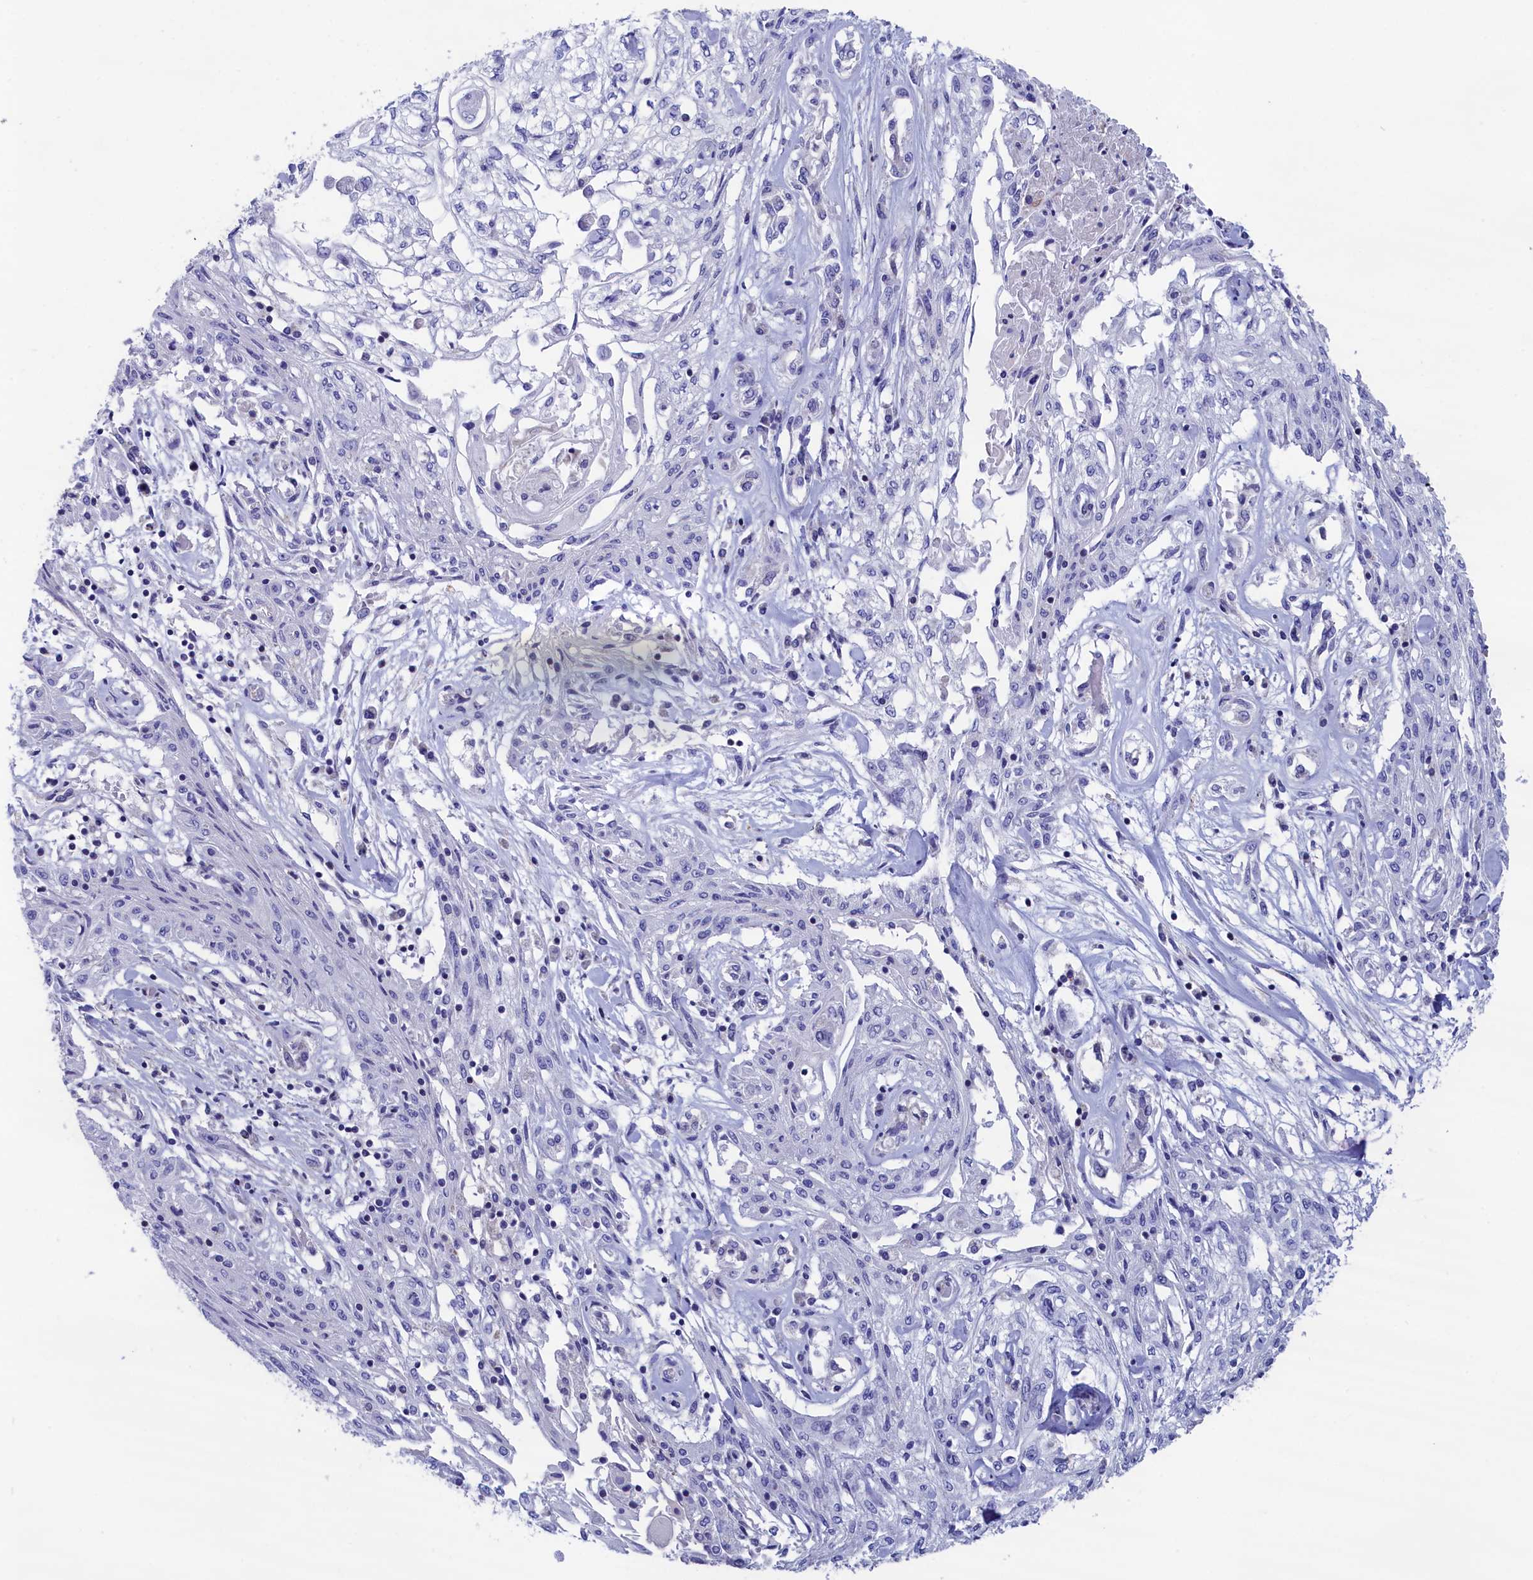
{"staining": {"intensity": "negative", "quantity": "none", "location": "none"}, "tissue": "skin cancer", "cell_type": "Tumor cells", "image_type": "cancer", "snomed": [{"axis": "morphology", "description": "Squamous cell carcinoma, NOS"}, {"axis": "morphology", "description": "Squamous cell carcinoma, metastatic, NOS"}, {"axis": "topography", "description": "Skin"}, {"axis": "topography", "description": "Lymph node"}], "caption": "DAB (3,3'-diaminobenzidine) immunohistochemical staining of skin cancer (squamous cell carcinoma) exhibits no significant positivity in tumor cells.", "gene": "PRDM12", "patient": {"sex": "male", "age": 75}}